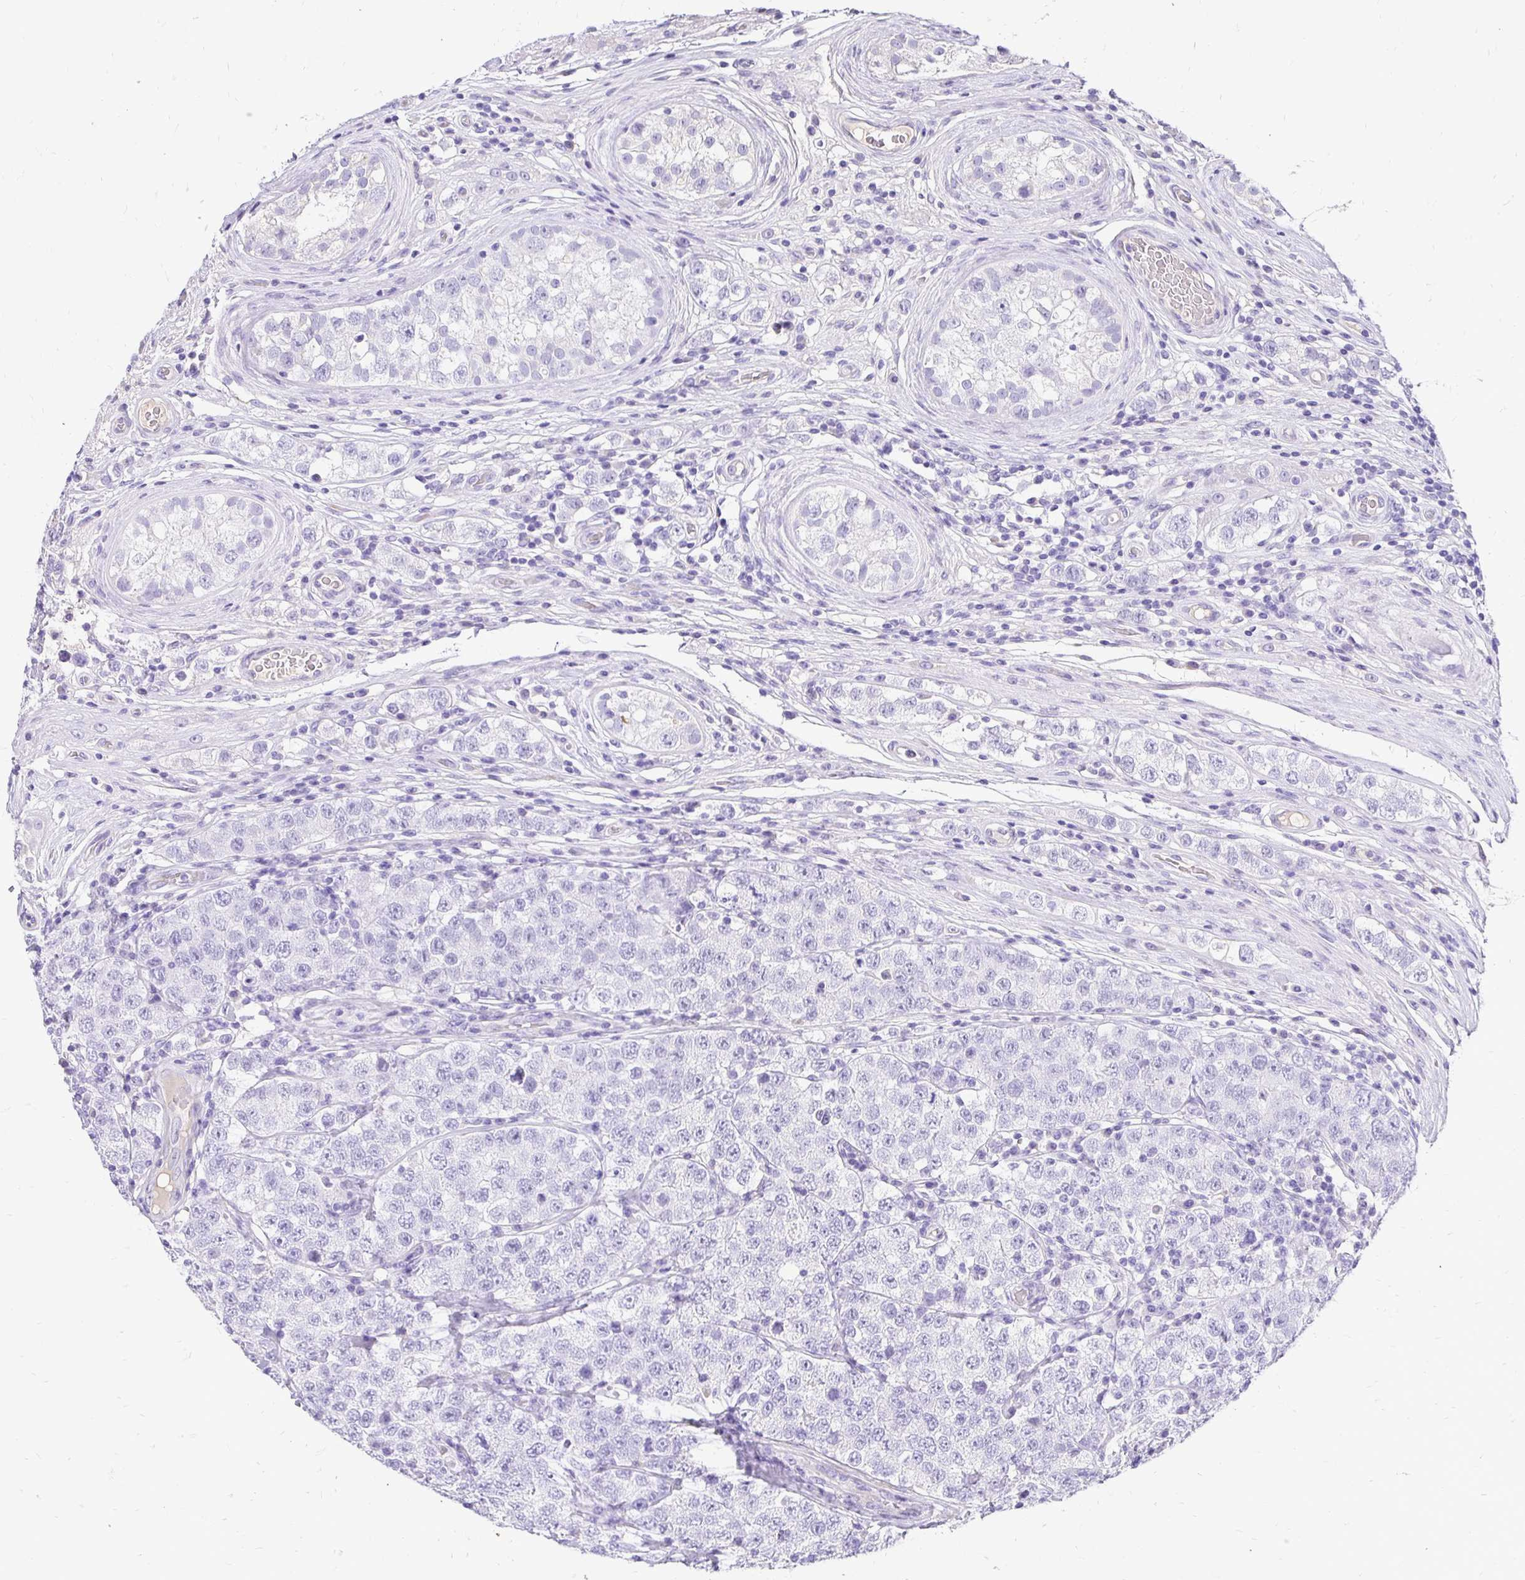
{"staining": {"intensity": "negative", "quantity": "none", "location": "none"}, "tissue": "testis cancer", "cell_type": "Tumor cells", "image_type": "cancer", "snomed": [{"axis": "morphology", "description": "Seminoma, NOS"}, {"axis": "topography", "description": "Testis"}], "caption": "Testis cancer (seminoma) stained for a protein using IHC displays no staining tumor cells.", "gene": "TAF1D", "patient": {"sex": "male", "age": 34}}